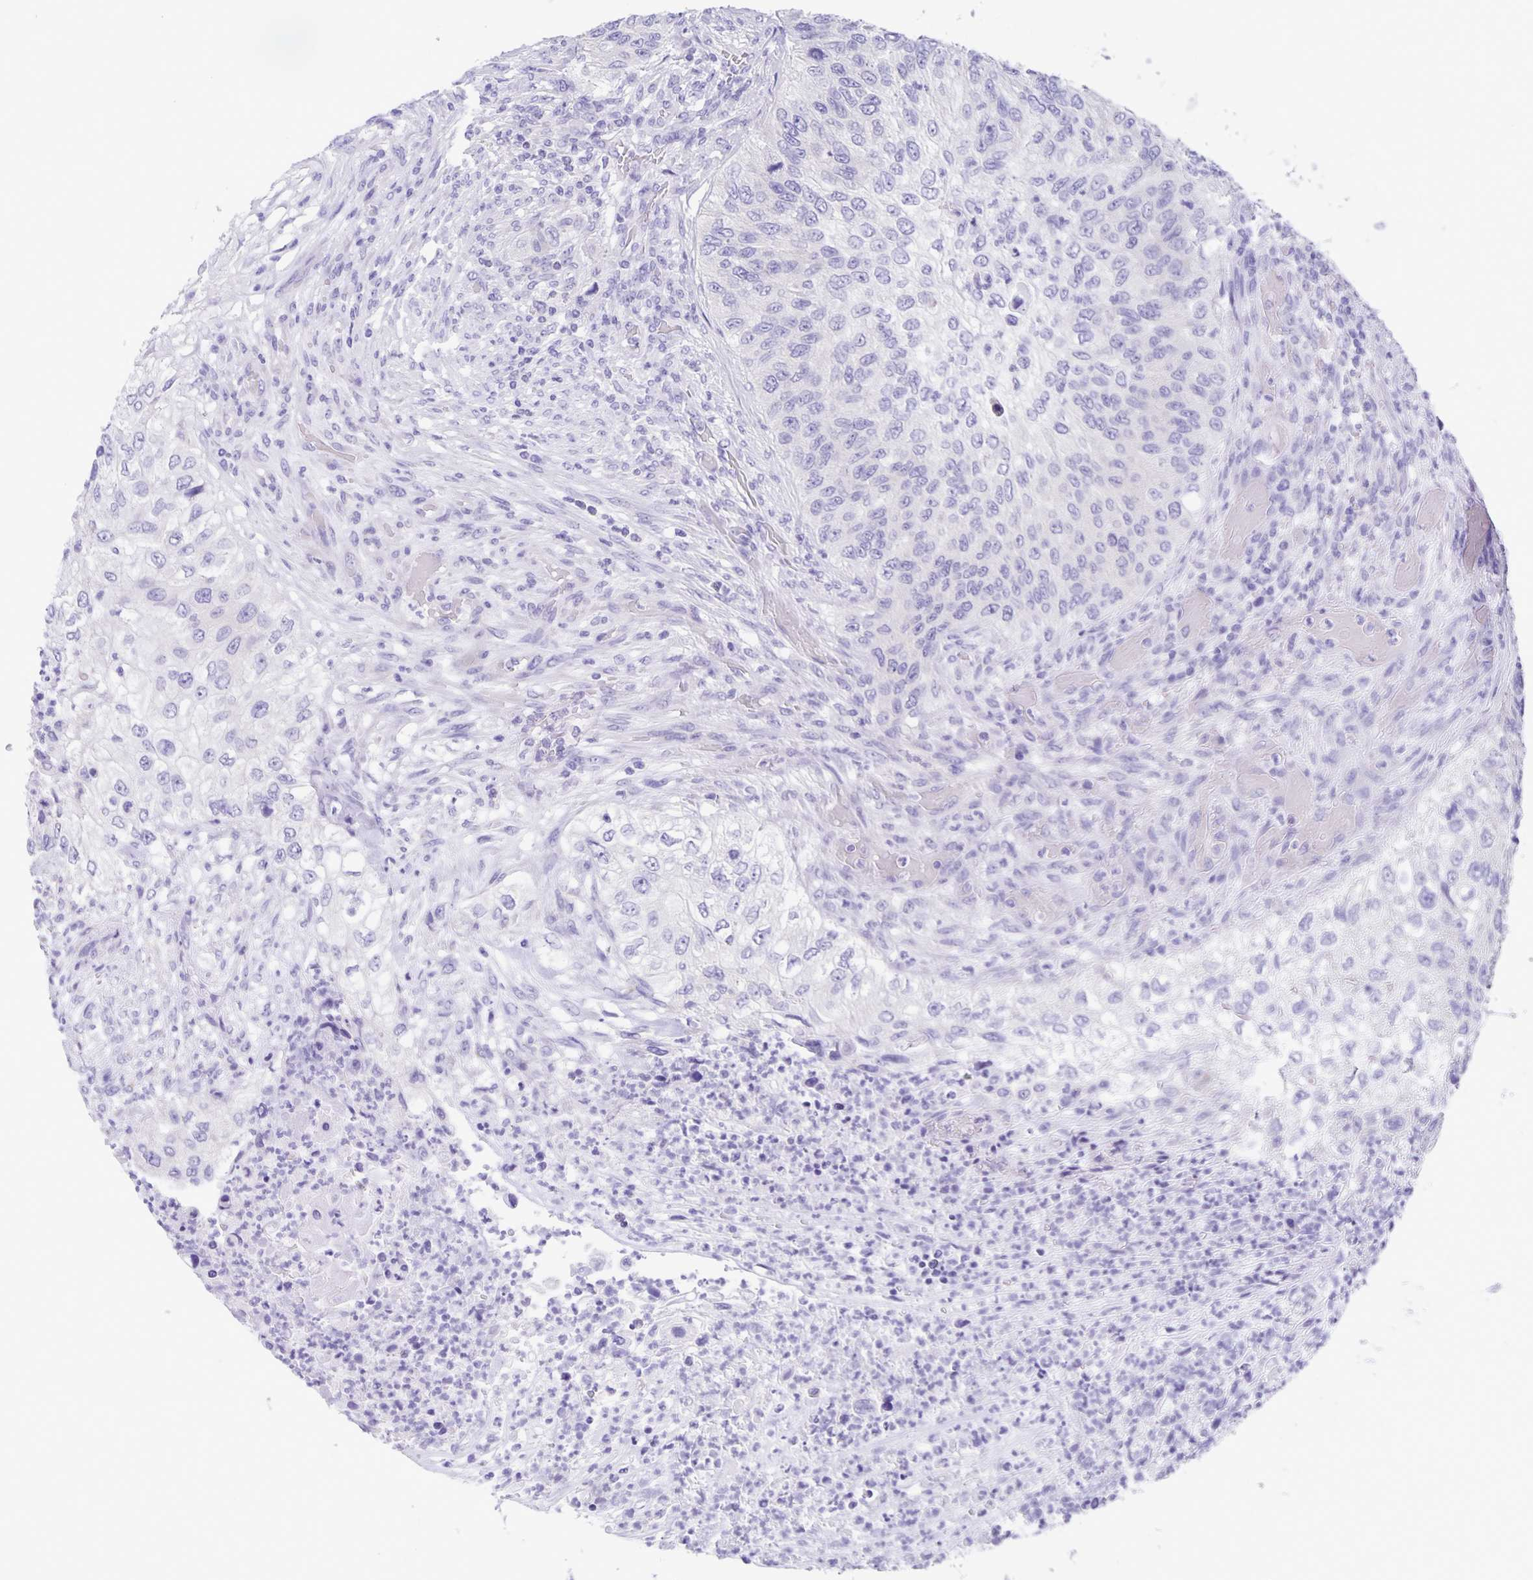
{"staining": {"intensity": "negative", "quantity": "none", "location": "none"}, "tissue": "urothelial cancer", "cell_type": "Tumor cells", "image_type": "cancer", "snomed": [{"axis": "morphology", "description": "Urothelial carcinoma, High grade"}, {"axis": "topography", "description": "Urinary bladder"}], "caption": "The photomicrograph reveals no staining of tumor cells in urothelial carcinoma (high-grade).", "gene": "CAPSL", "patient": {"sex": "female", "age": 60}}